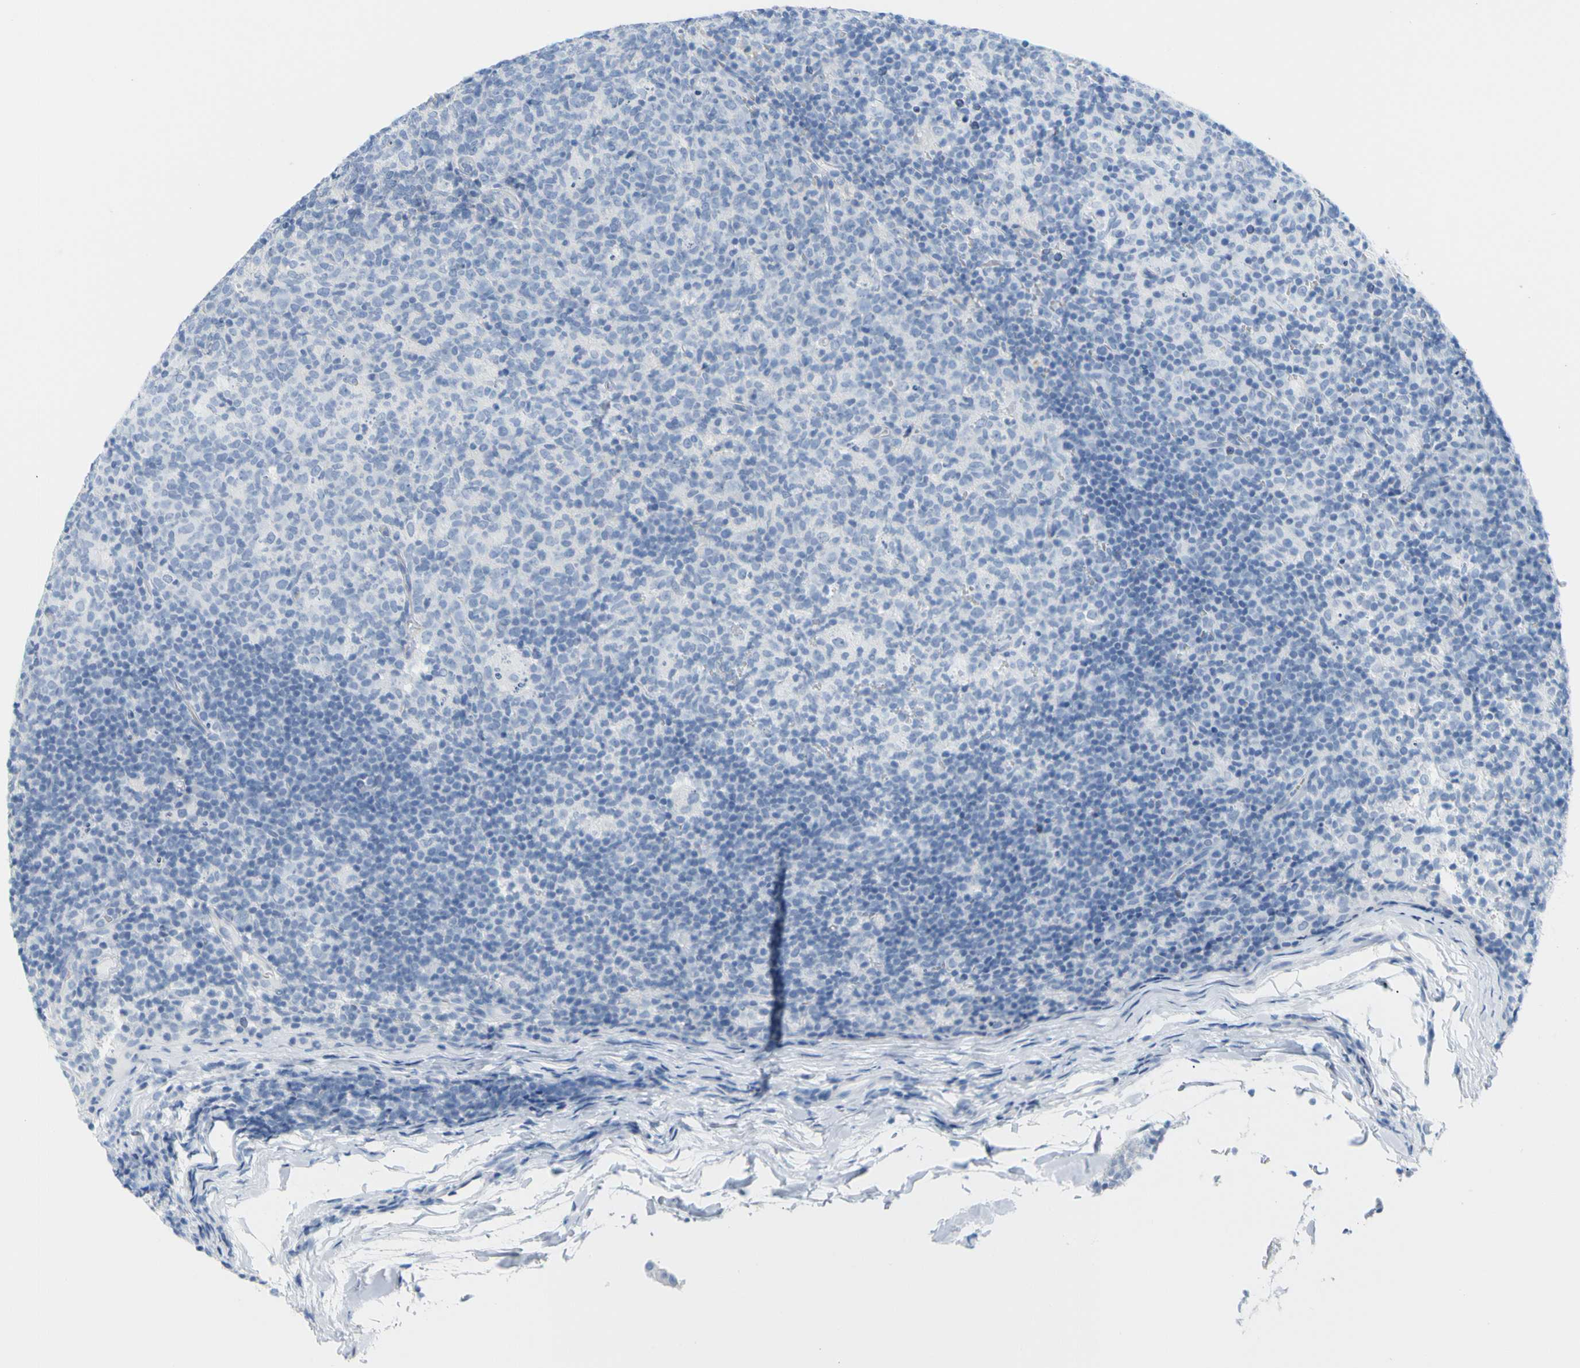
{"staining": {"intensity": "negative", "quantity": "none", "location": "none"}, "tissue": "lymph node", "cell_type": "Germinal center cells", "image_type": "normal", "snomed": [{"axis": "morphology", "description": "Normal tissue, NOS"}, {"axis": "morphology", "description": "Inflammation, NOS"}, {"axis": "topography", "description": "Lymph node"}], "caption": "Immunohistochemistry micrograph of normal lymph node: human lymph node stained with DAB displays no significant protein positivity in germinal center cells. The staining was performed using DAB (3,3'-diaminobenzidine) to visualize the protein expression in brown, while the nuclei were stained in blue with hematoxylin (Magnification: 20x).", "gene": "OPN1SW", "patient": {"sex": "male", "age": 55}}